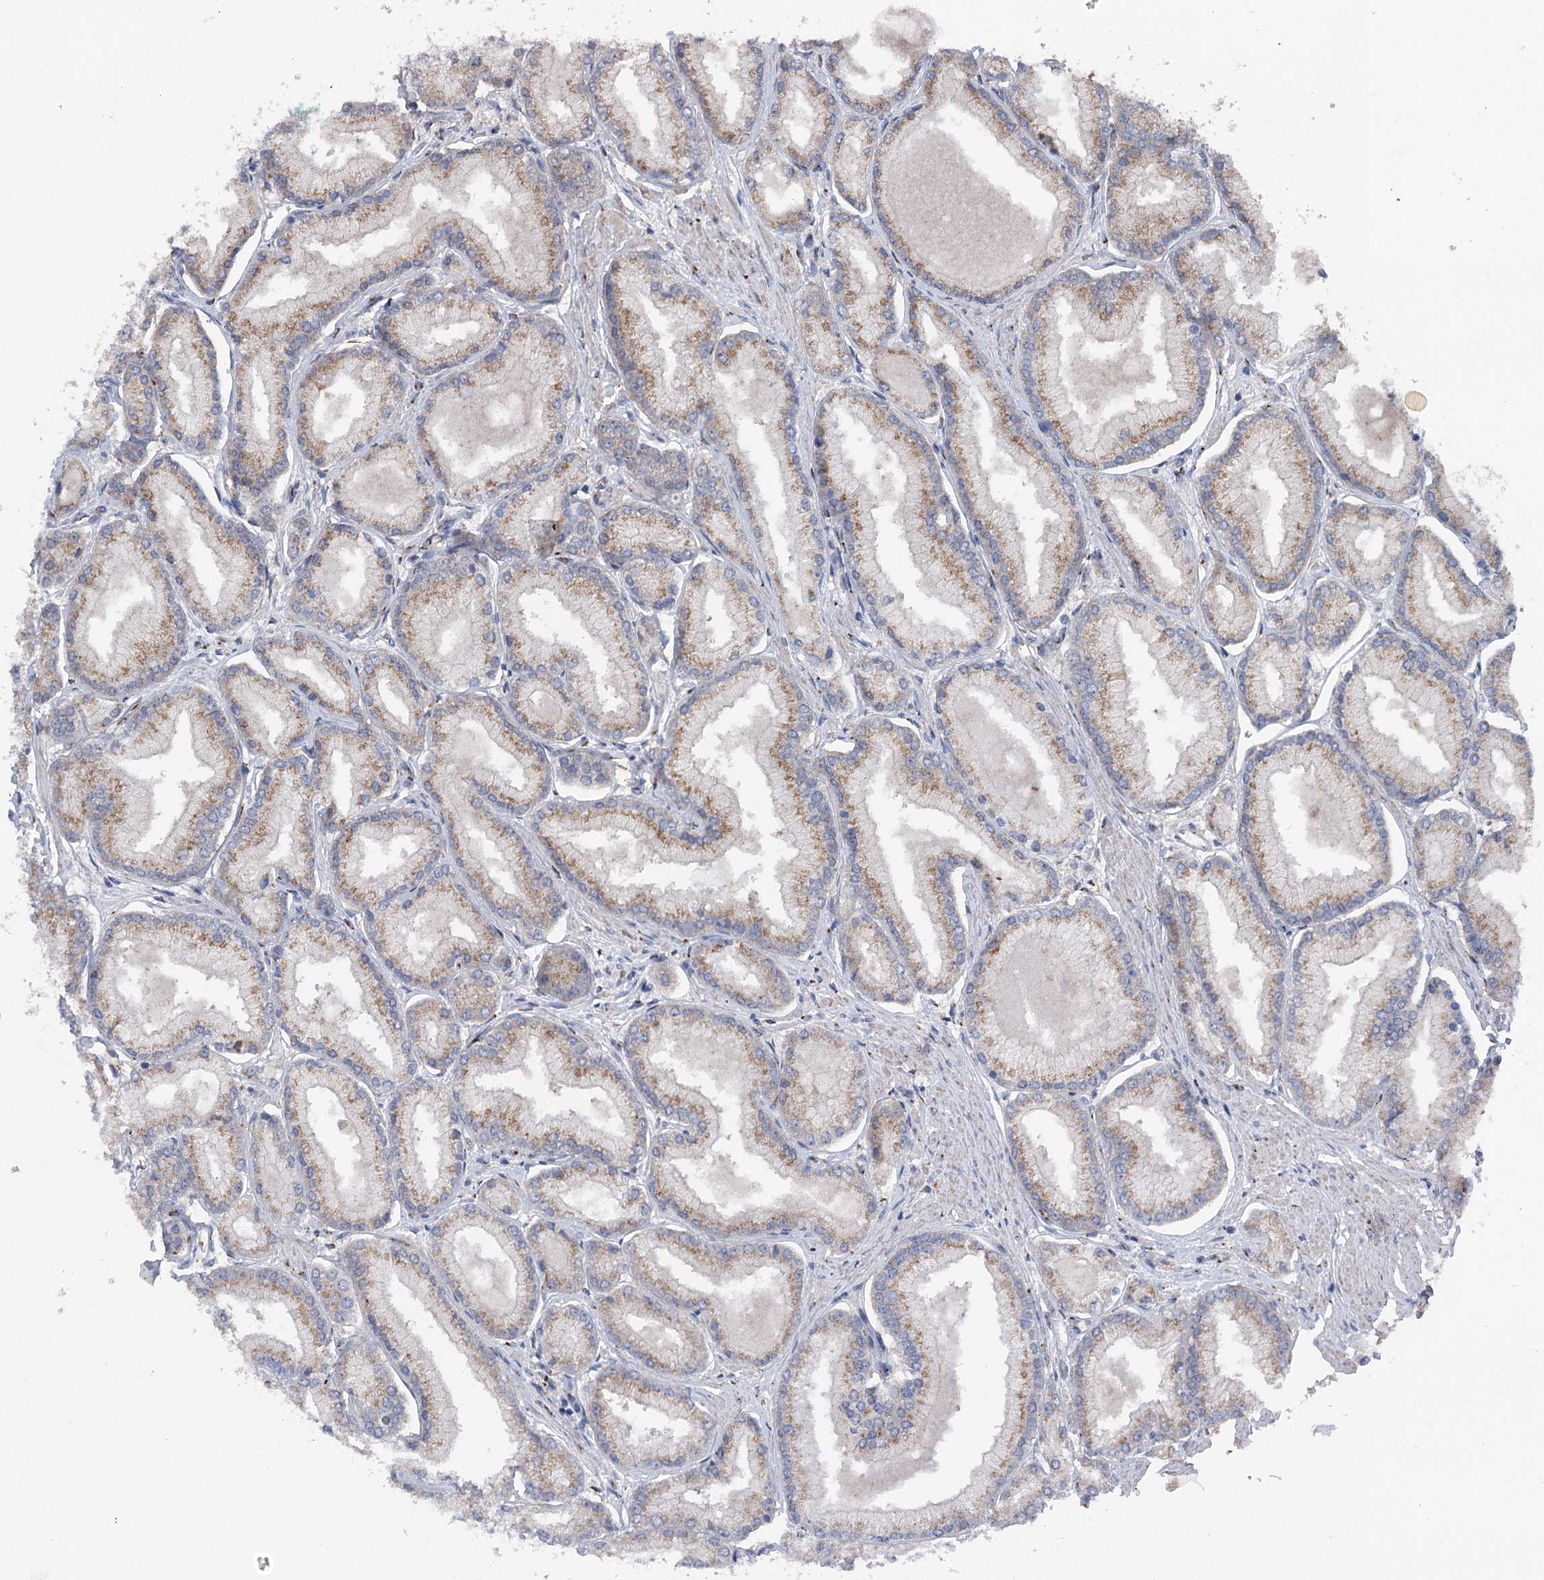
{"staining": {"intensity": "moderate", "quantity": ">75%", "location": "cytoplasmic/membranous"}, "tissue": "prostate cancer", "cell_type": "Tumor cells", "image_type": "cancer", "snomed": [{"axis": "morphology", "description": "Adenocarcinoma, Low grade"}, {"axis": "topography", "description": "Prostate"}], "caption": "IHC (DAB) staining of human prostate adenocarcinoma (low-grade) demonstrates moderate cytoplasmic/membranous protein positivity in about >75% of tumor cells.", "gene": "ITIH5", "patient": {"sex": "male", "age": 74}}